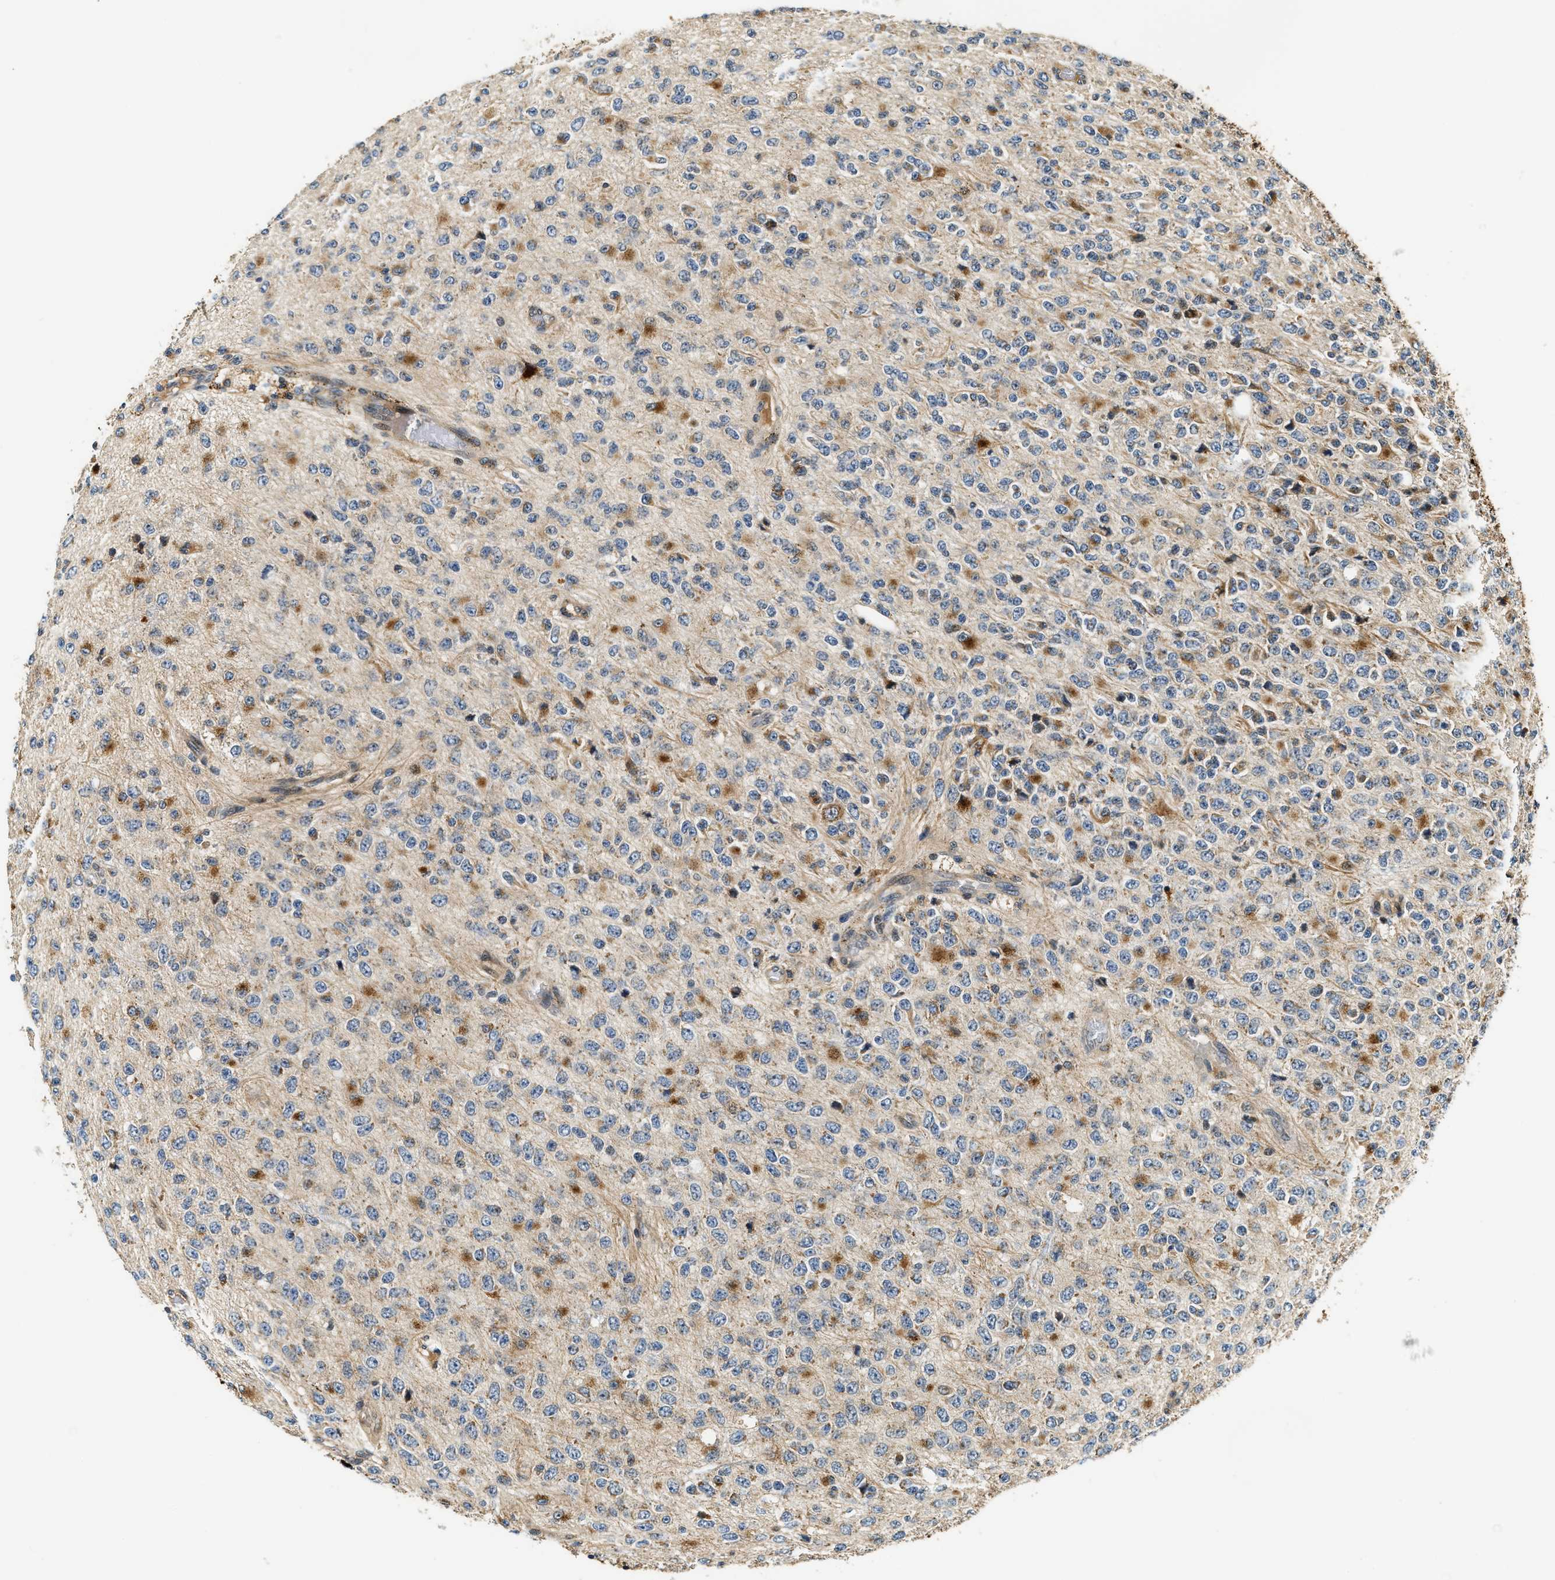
{"staining": {"intensity": "negative", "quantity": "none", "location": "none"}, "tissue": "glioma", "cell_type": "Tumor cells", "image_type": "cancer", "snomed": [{"axis": "morphology", "description": "Glioma, malignant, High grade"}, {"axis": "topography", "description": "pancreas cauda"}], "caption": "A histopathology image of human glioma is negative for staining in tumor cells.", "gene": "EXTL2", "patient": {"sex": "male", "age": 60}}